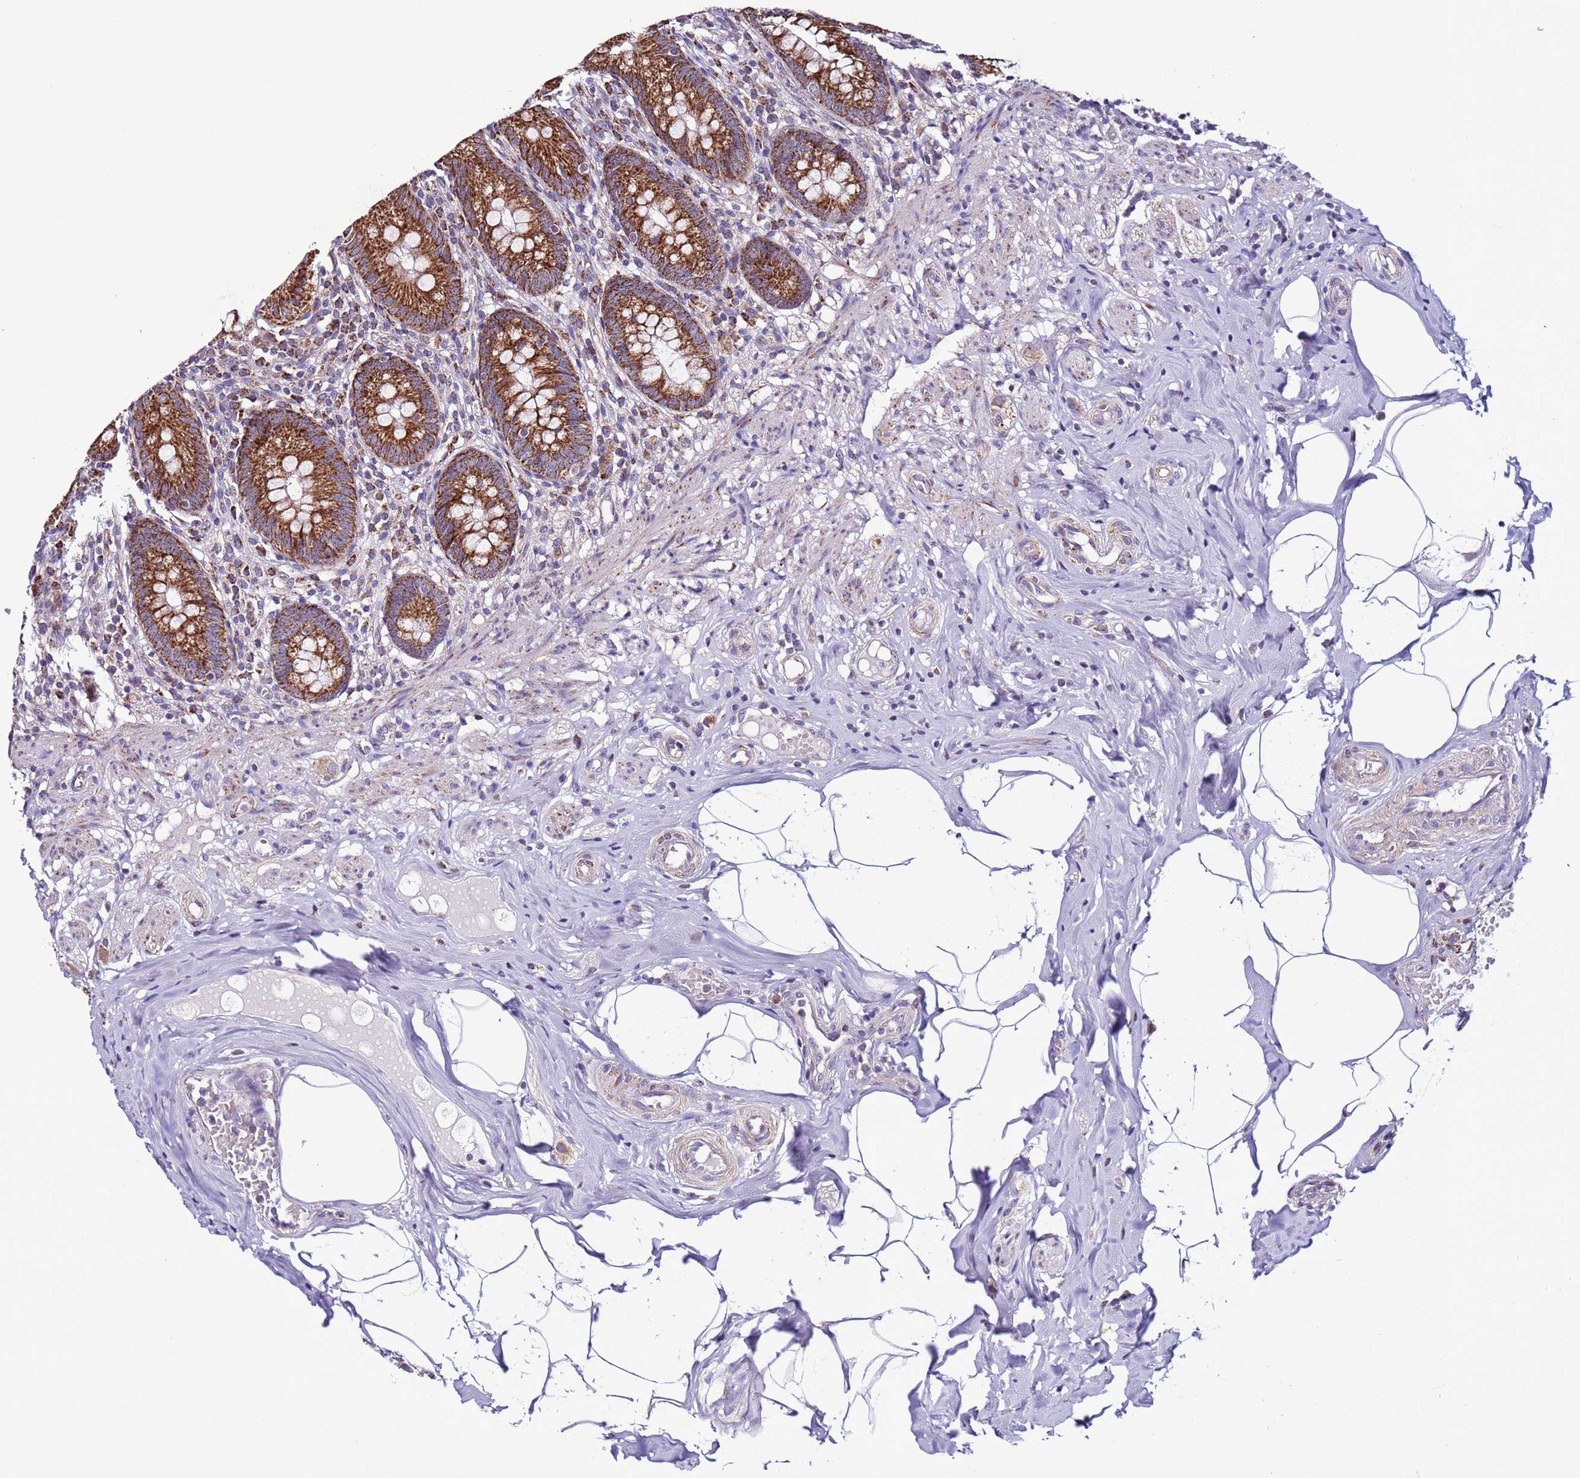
{"staining": {"intensity": "strong", "quantity": ">75%", "location": "cytoplasmic/membranous"}, "tissue": "appendix", "cell_type": "Glandular cells", "image_type": "normal", "snomed": [{"axis": "morphology", "description": "Normal tissue, NOS"}, {"axis": "topography", "description": "Appendix"}], "caption": "A histopathology image of human appendix stained for a protein reveals strong cytoplasmic/membranous brown staining in glandular cells.", "gene": "UEVLD", "patient": {"sex": "male", "age": 55}}